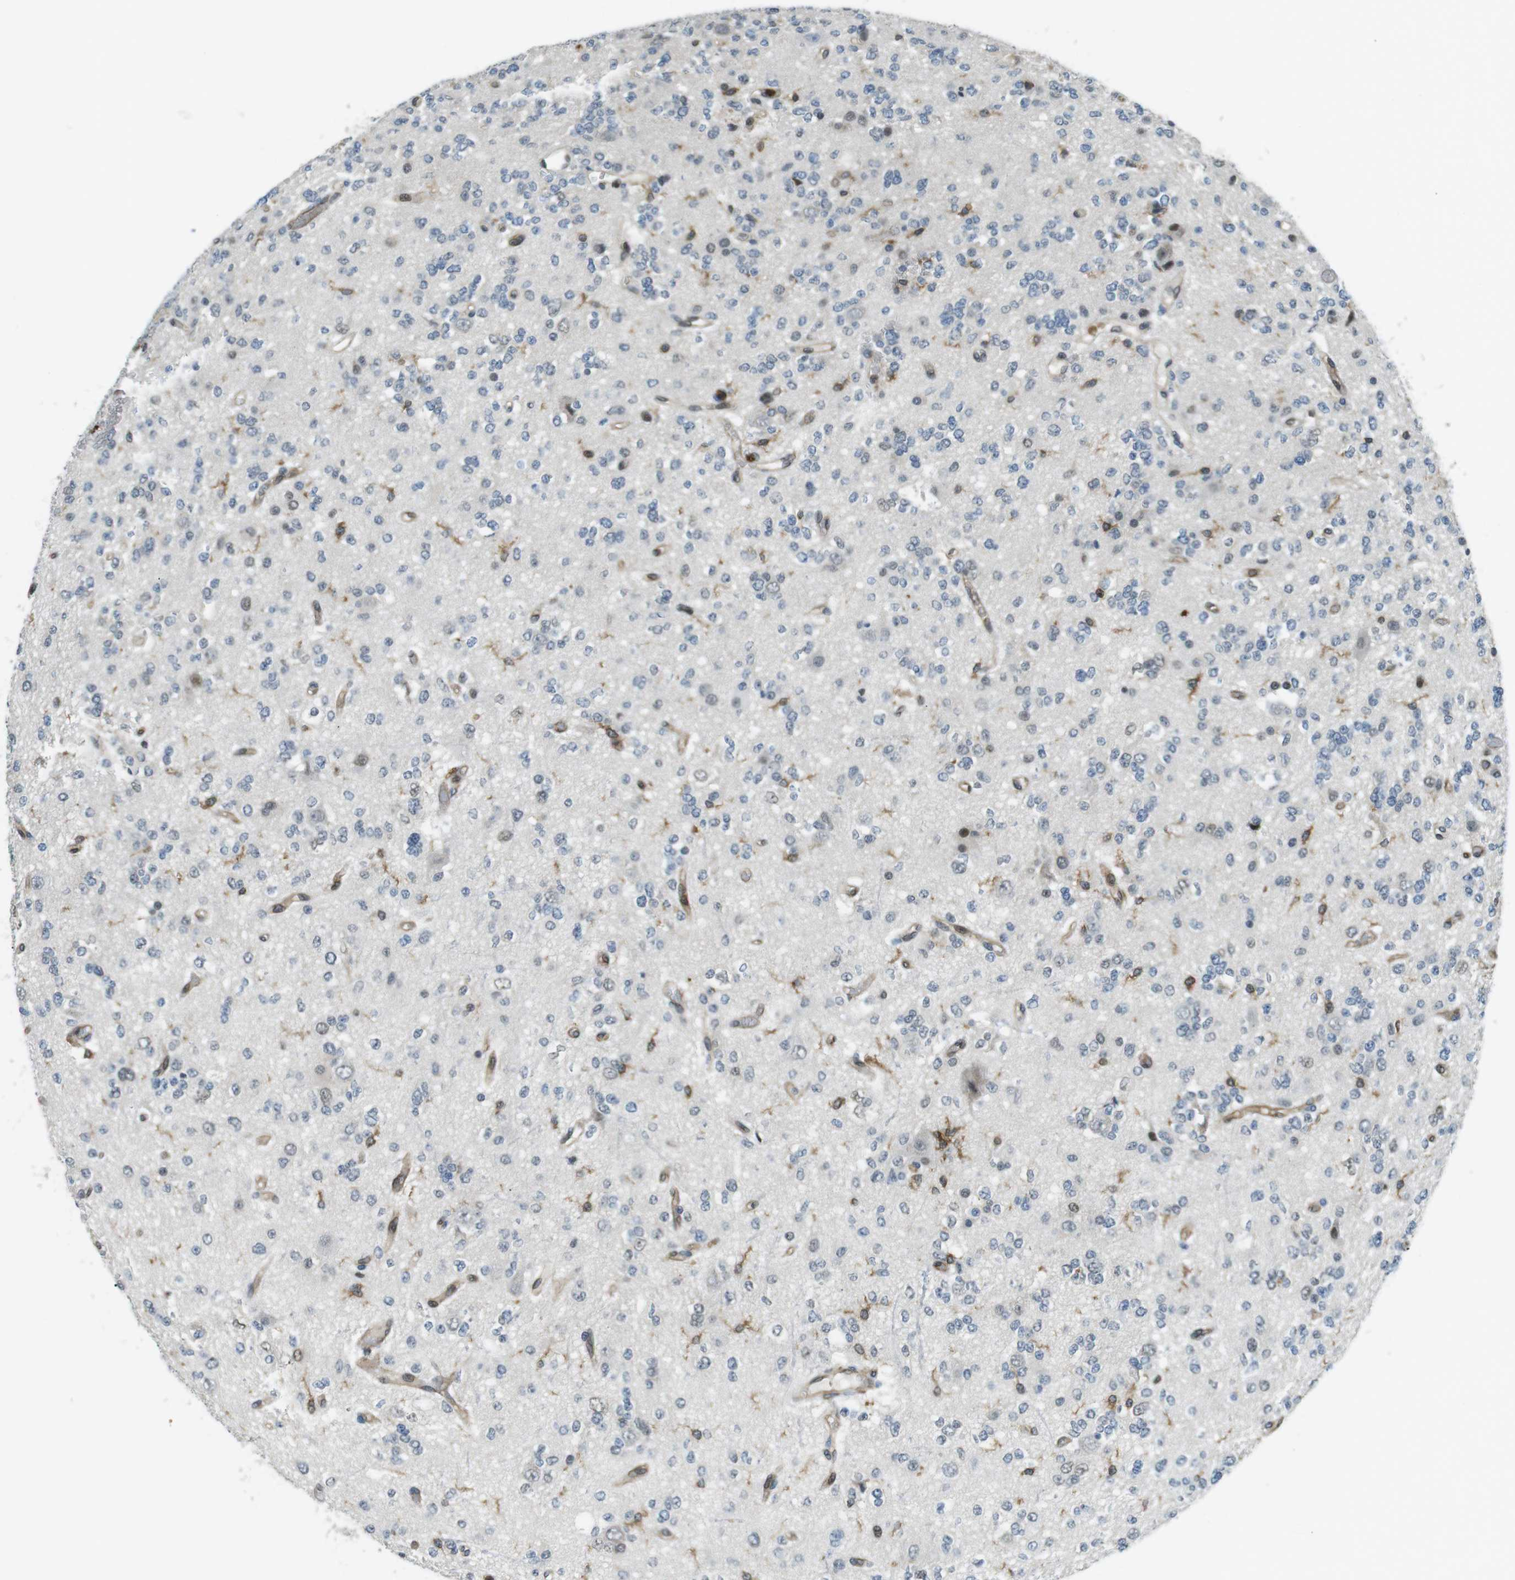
{"staining": {"intensity": "negative", "quantity": "none", "location": "none"}, "tissue": "glioma", "cell_type": "Tumor cells", "image_type": "cancer", "snomed": [{"axis": "morphology", "description": "Glioma, malignant, Low grade"}, {"axis": "topography", "description": "Brain"}], "caption": "A high-resolution micrograph shows immunohistochemistry staining of glioma, which reveals no significant positivity in tumor cells. (DAB (3,3'-diaminobenzidine) IHC, high magnification).", "gene": "STK10", "patient": {"sex": "male", "age": 38}}